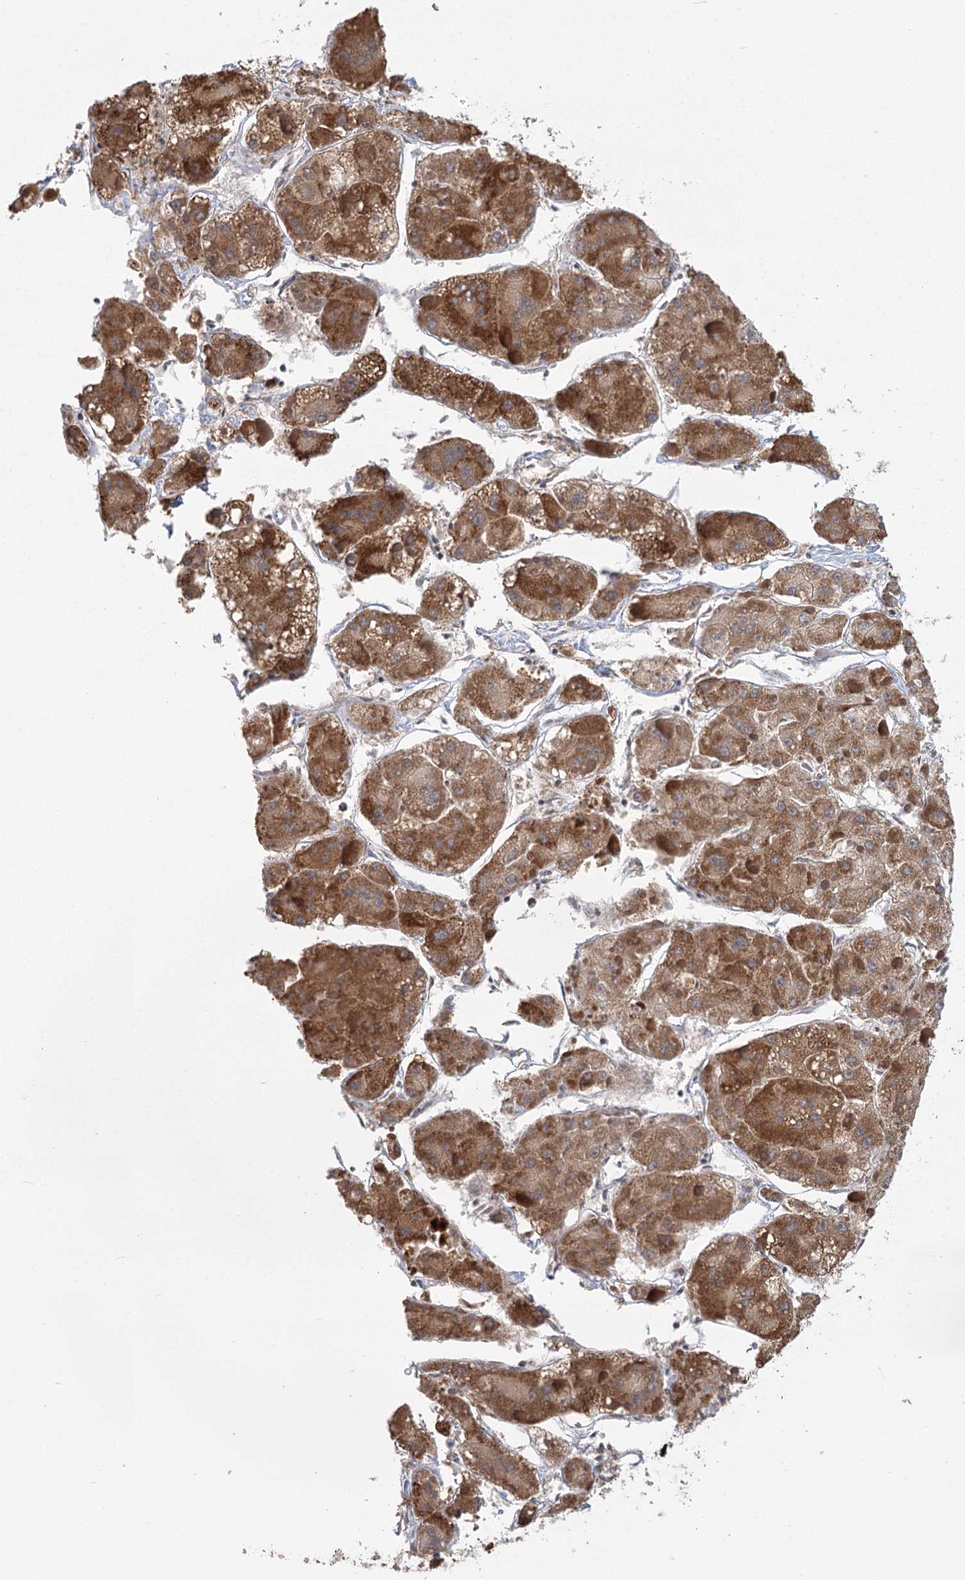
{"staining": {"intensity": "strong", "quantity": ">75%", "location": "cytoplasmic/membranous"}, "tissue": "liver cancer", "cell_type": "Tumor cells", "image_type": "cancer", "snomed": [{"axis": "morphology", "description": "Carcinoma, Hepatocellular, NOS"}, {"axis": "topography", "description": "Liver"}], "caption": "Liver cancer (hepatocellular carcinoma) was stained to show a protein in brown. There is high levels of strong cytoplasmic/membranous positivity in approximately >75% of tumor cells.", "gene": "LACTB", "patient": {"sex": "female", "age": 73}}